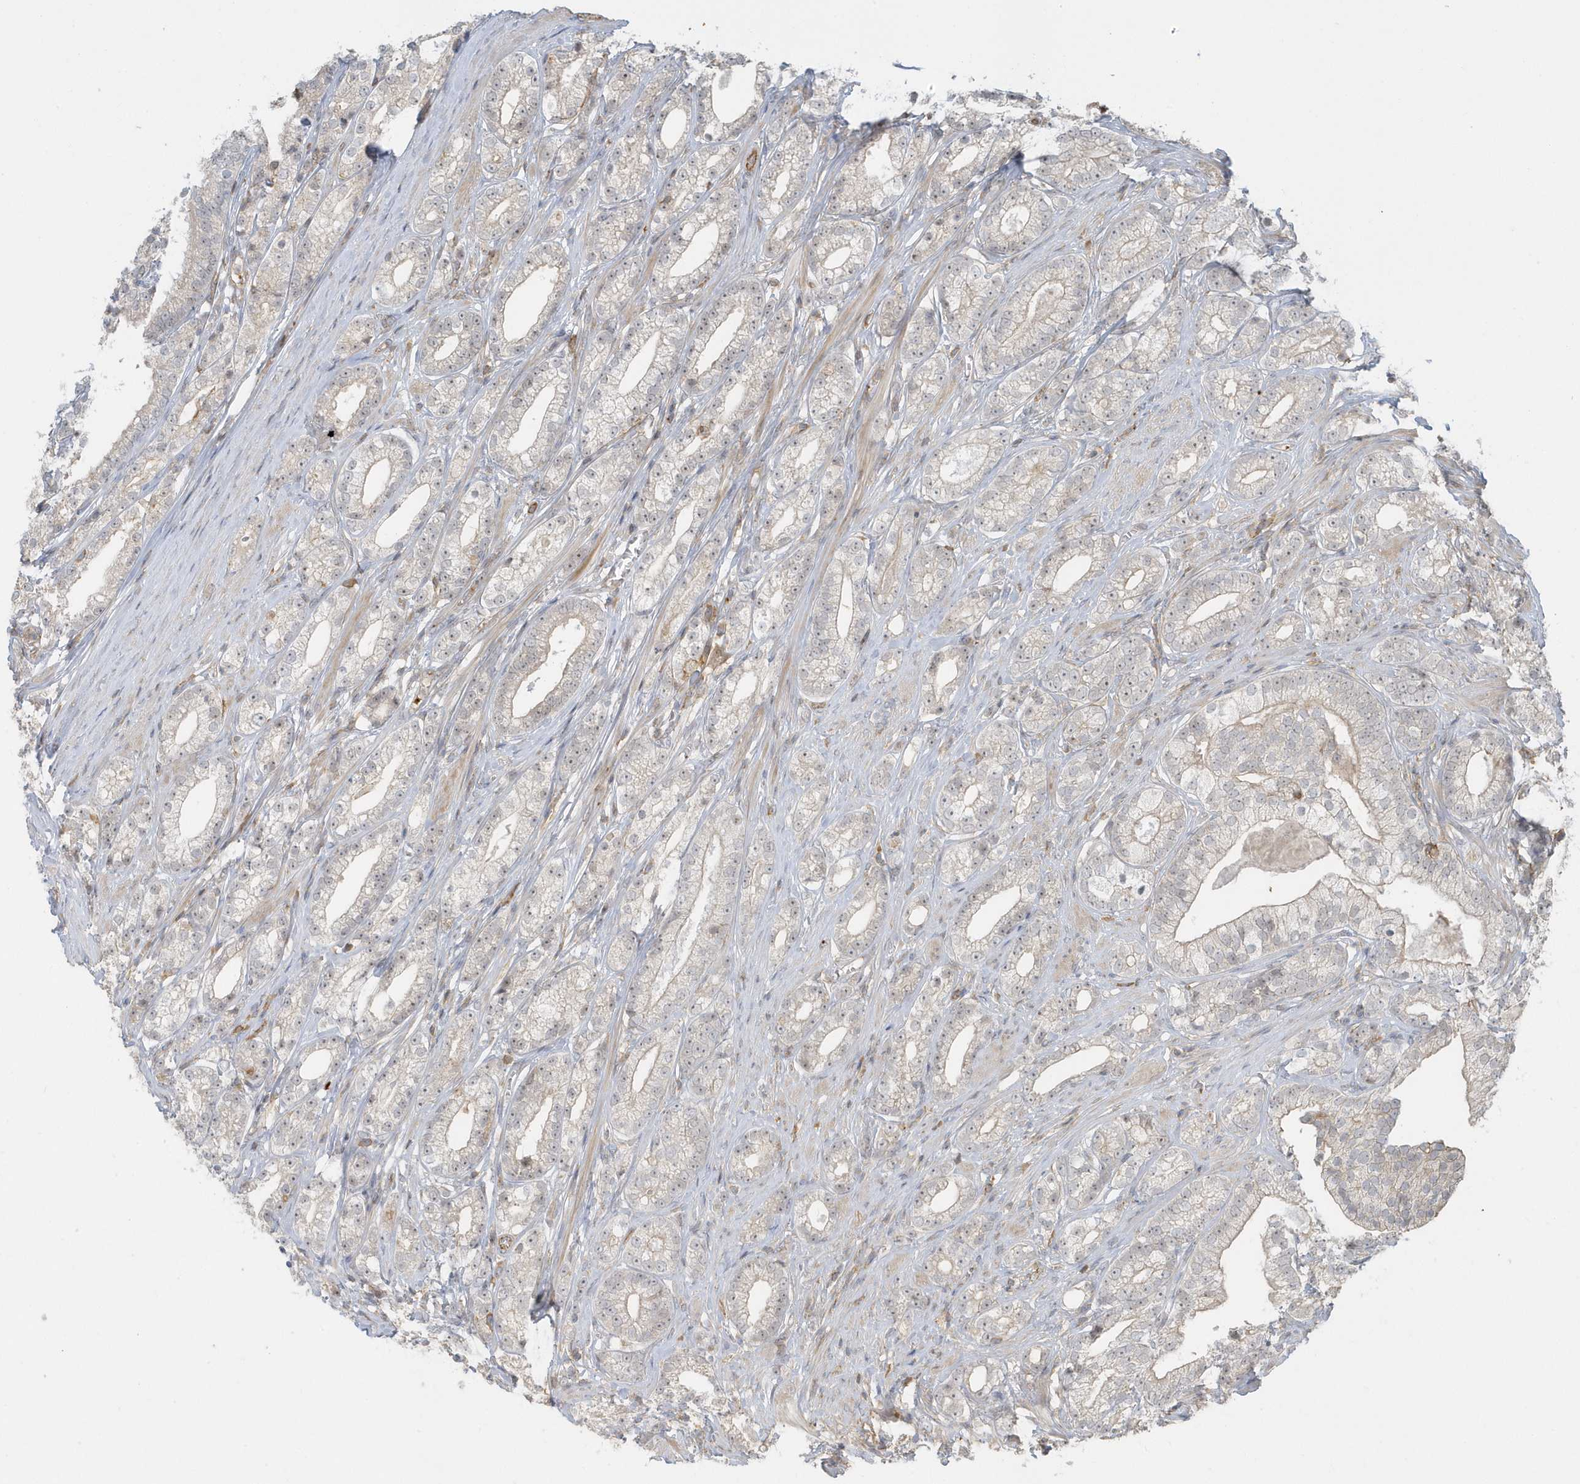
{"staining": {"intensity": "weak", "quantity": "25%-75%", "location": "cytoplasmic/membranous,nuclear"}, "tissue": "prostate cancer", "cell_type": "Tumor cells", "image_type": "cancer", "snomed": [{"axis": "morphology", "description": "Adenocarcinoma, High grade"}, {"axis": "topography", "description": "Prostate"}], "caption": "Protein analysis of prostate adenocarcinoma (high-grade) tissue reveals weak cytoplasmic/membranous and nuclear positivity in approximately 25%-75% of tumor cells.", "gene": "ZBTB8A", "patient": {"sex": "male", "age": 69}}